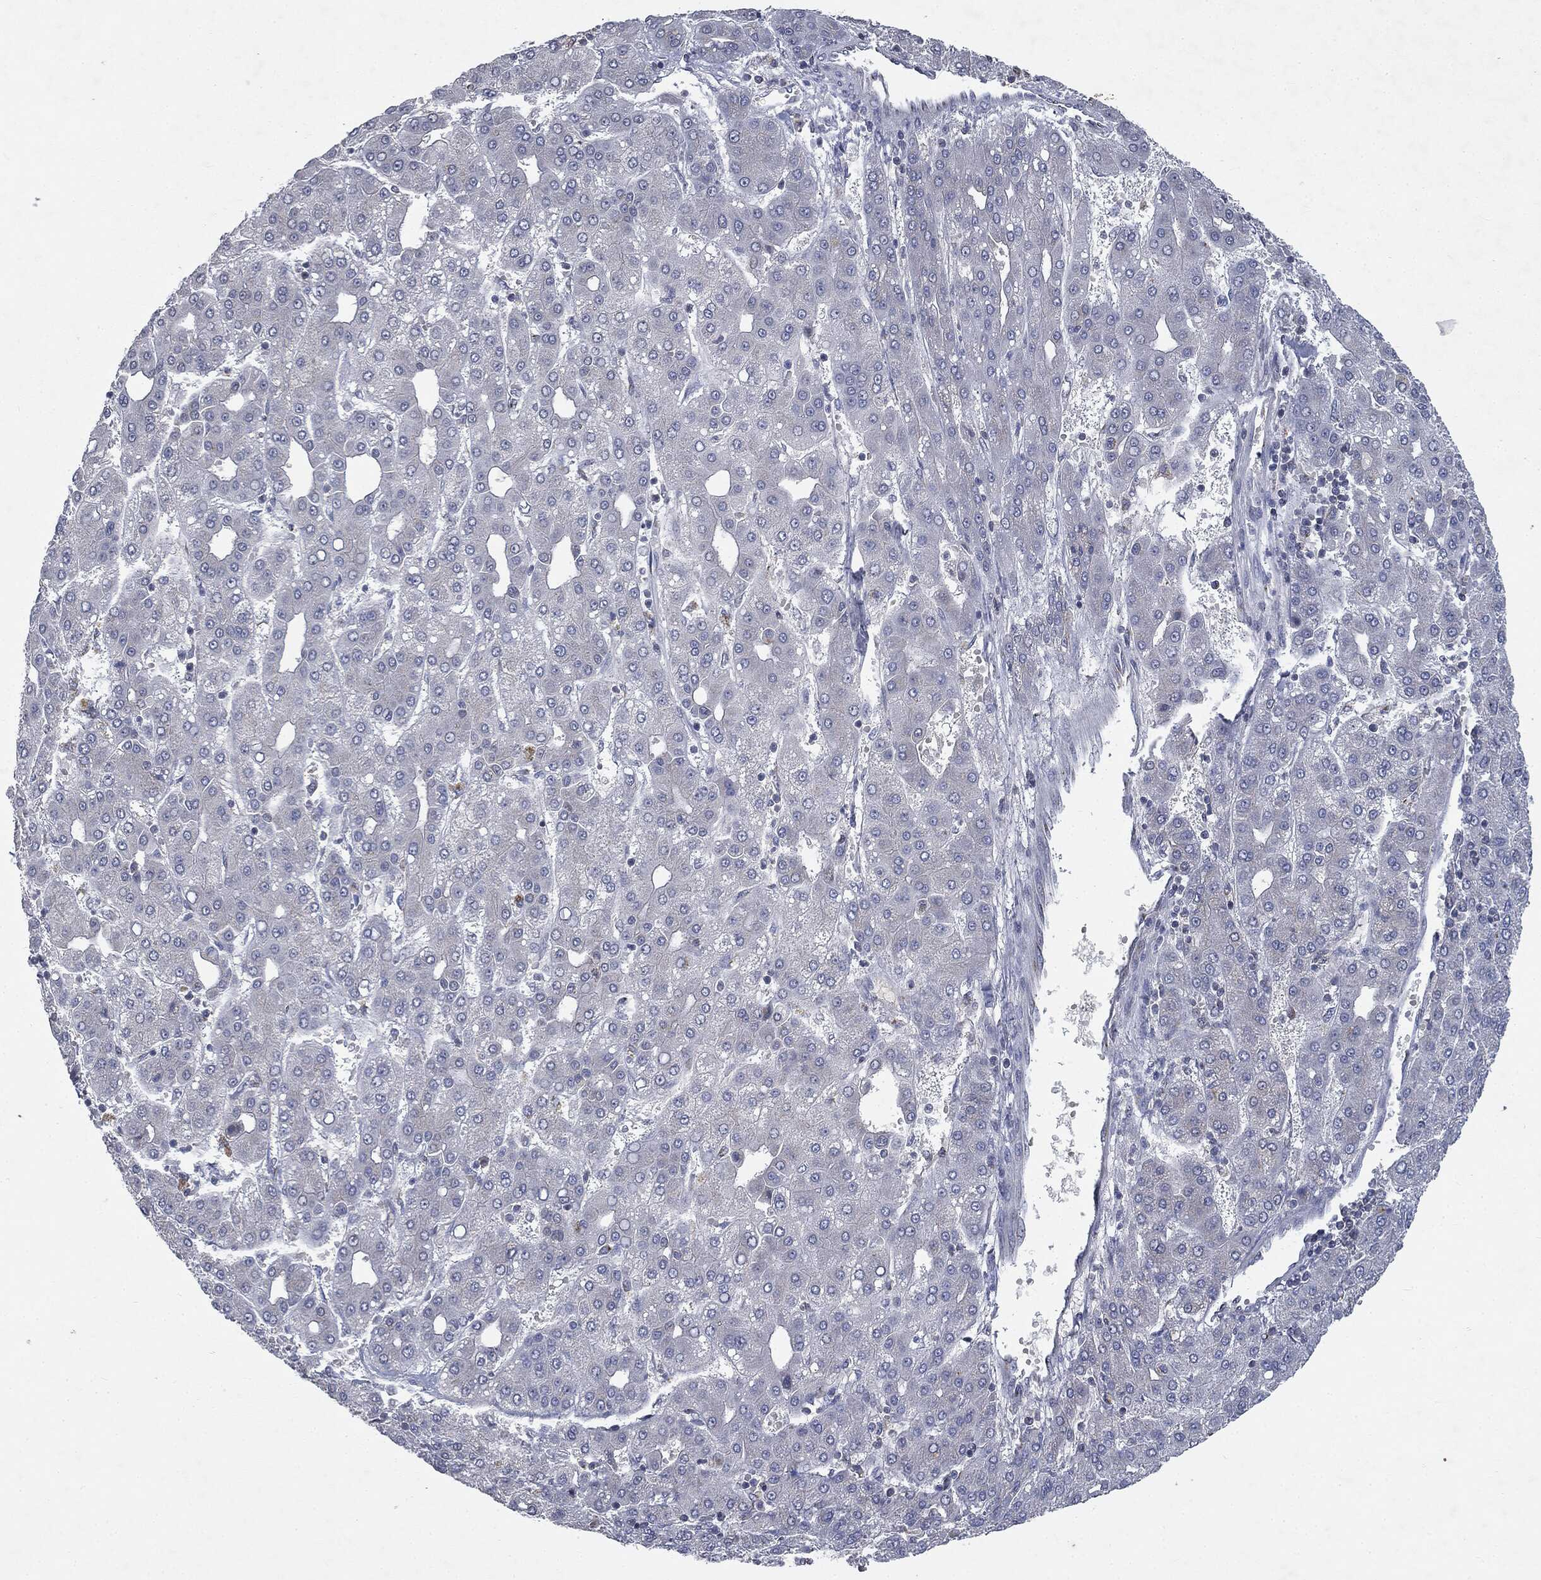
{"staining": {"intensity": "negative", "quantity": "none", "location": "none"}, "tissue": "liver cancer", "cell_type": "Tumor cells", "image_type": "cancer", "snomed": [{"axis": "morphology", "description": "Carcinoma, Hepatocellular, NOS"}, {"axis": "topography", "description": "Liver"}], "caption": "Liver cancer (hepatocellular carcinoma) was stained to show a protein in brown. There is no significant staining in tumor cells. (DAB (3,3'-diaminobenzidine) immunohistochemistry, high magnification).", "gene": "CASD1", "patient": {"sex": "male", "age": 65}}